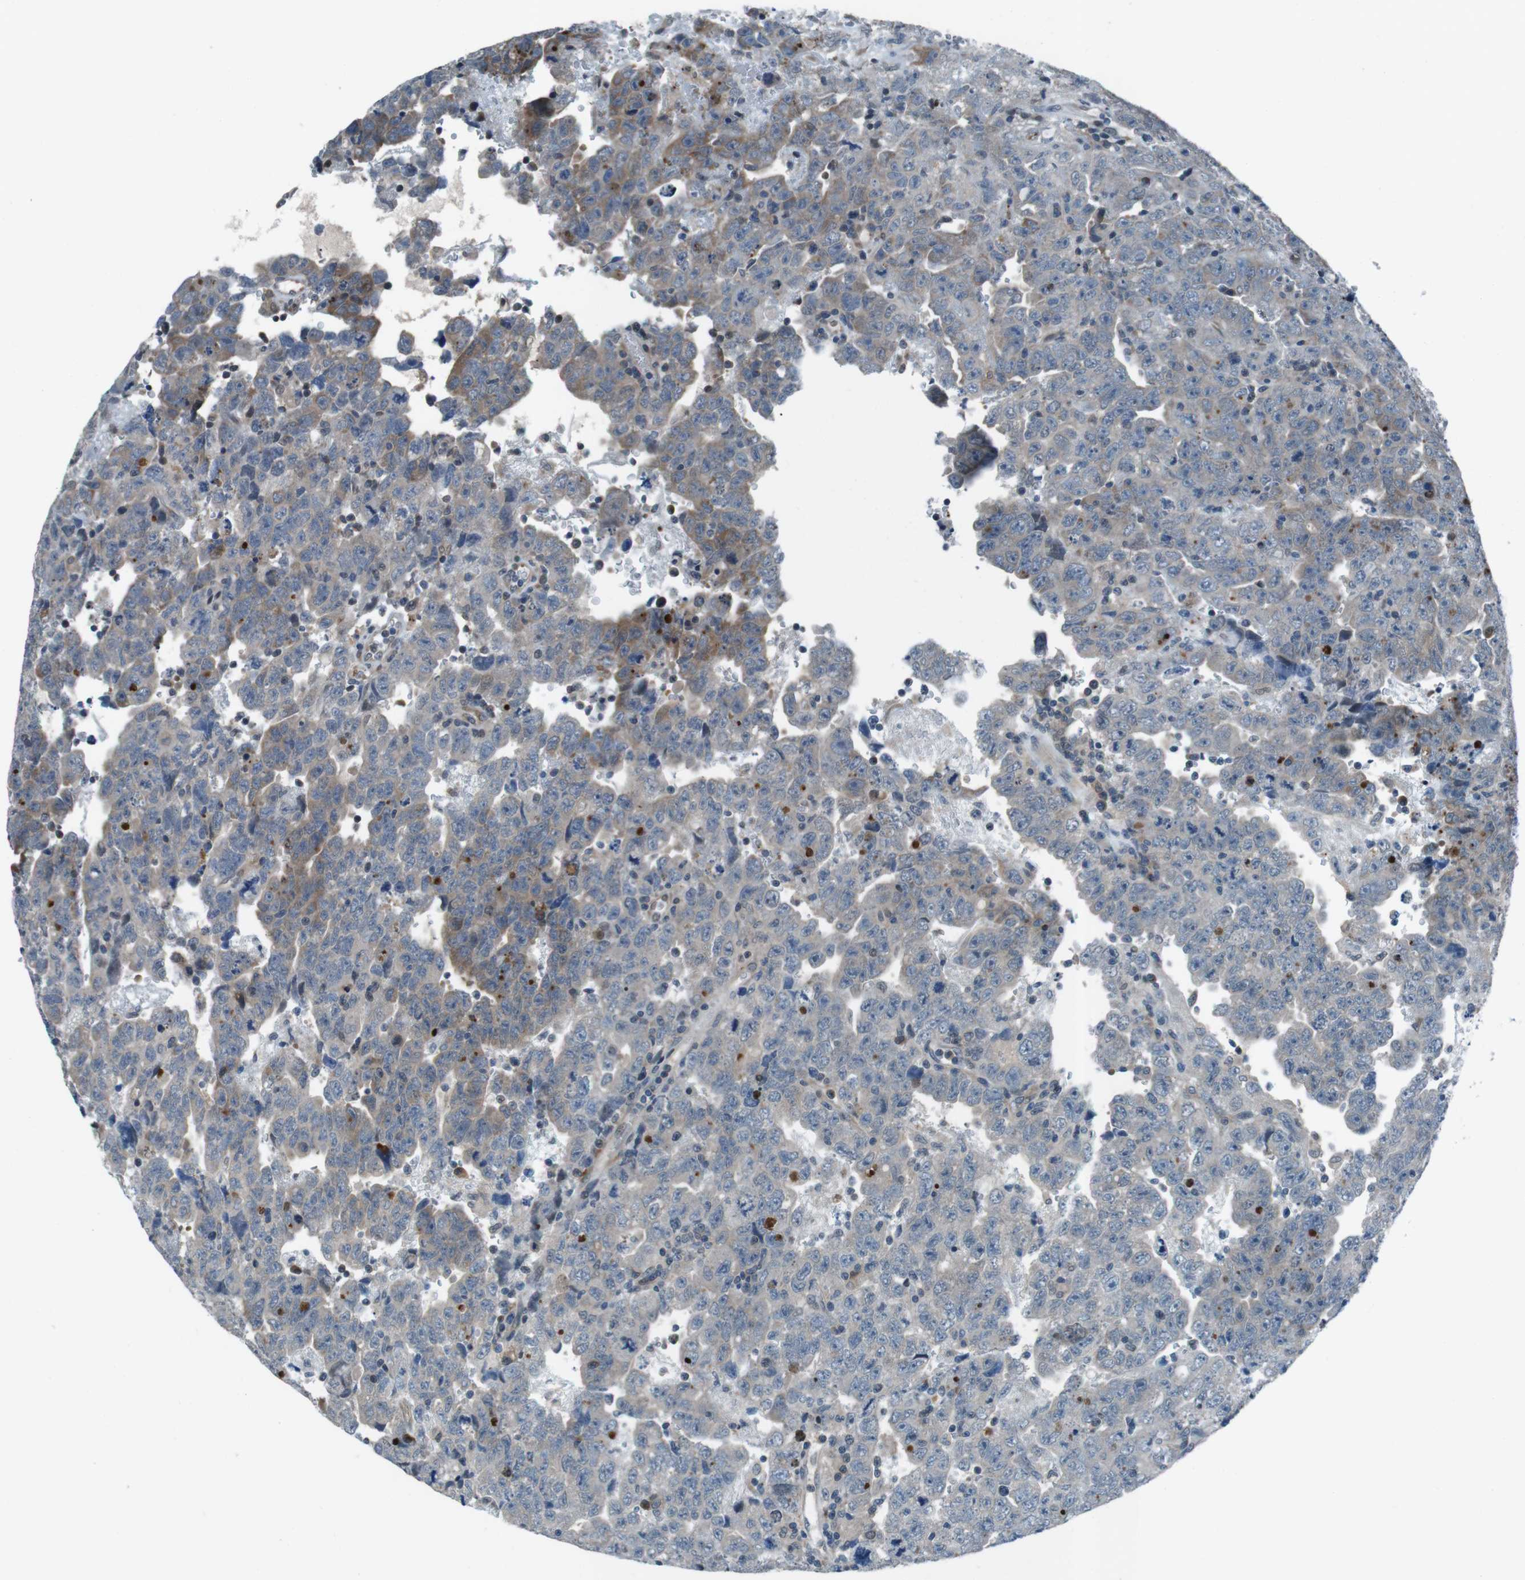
{"staining": {"intensity": "moderate", "quantity": "<25%", "location": "cytoplasmic/membranous"}, "tissue": "testis cancer", "cell_type": "Tumor cells", "image_type": "cancer", "snomed": [{"axis": "morphology", "description": "Carcinoma, Embryonal, NOS"}, {"axis": "topography", "description": "Testis"}], "caption": "Embryonal carcinoma (testis) tissue displays moderate cytoplasmic/membranous positivity in about <25% of tumor cells", "gene": "LRP5", "patient": {"sex": "male", "age": 28}}